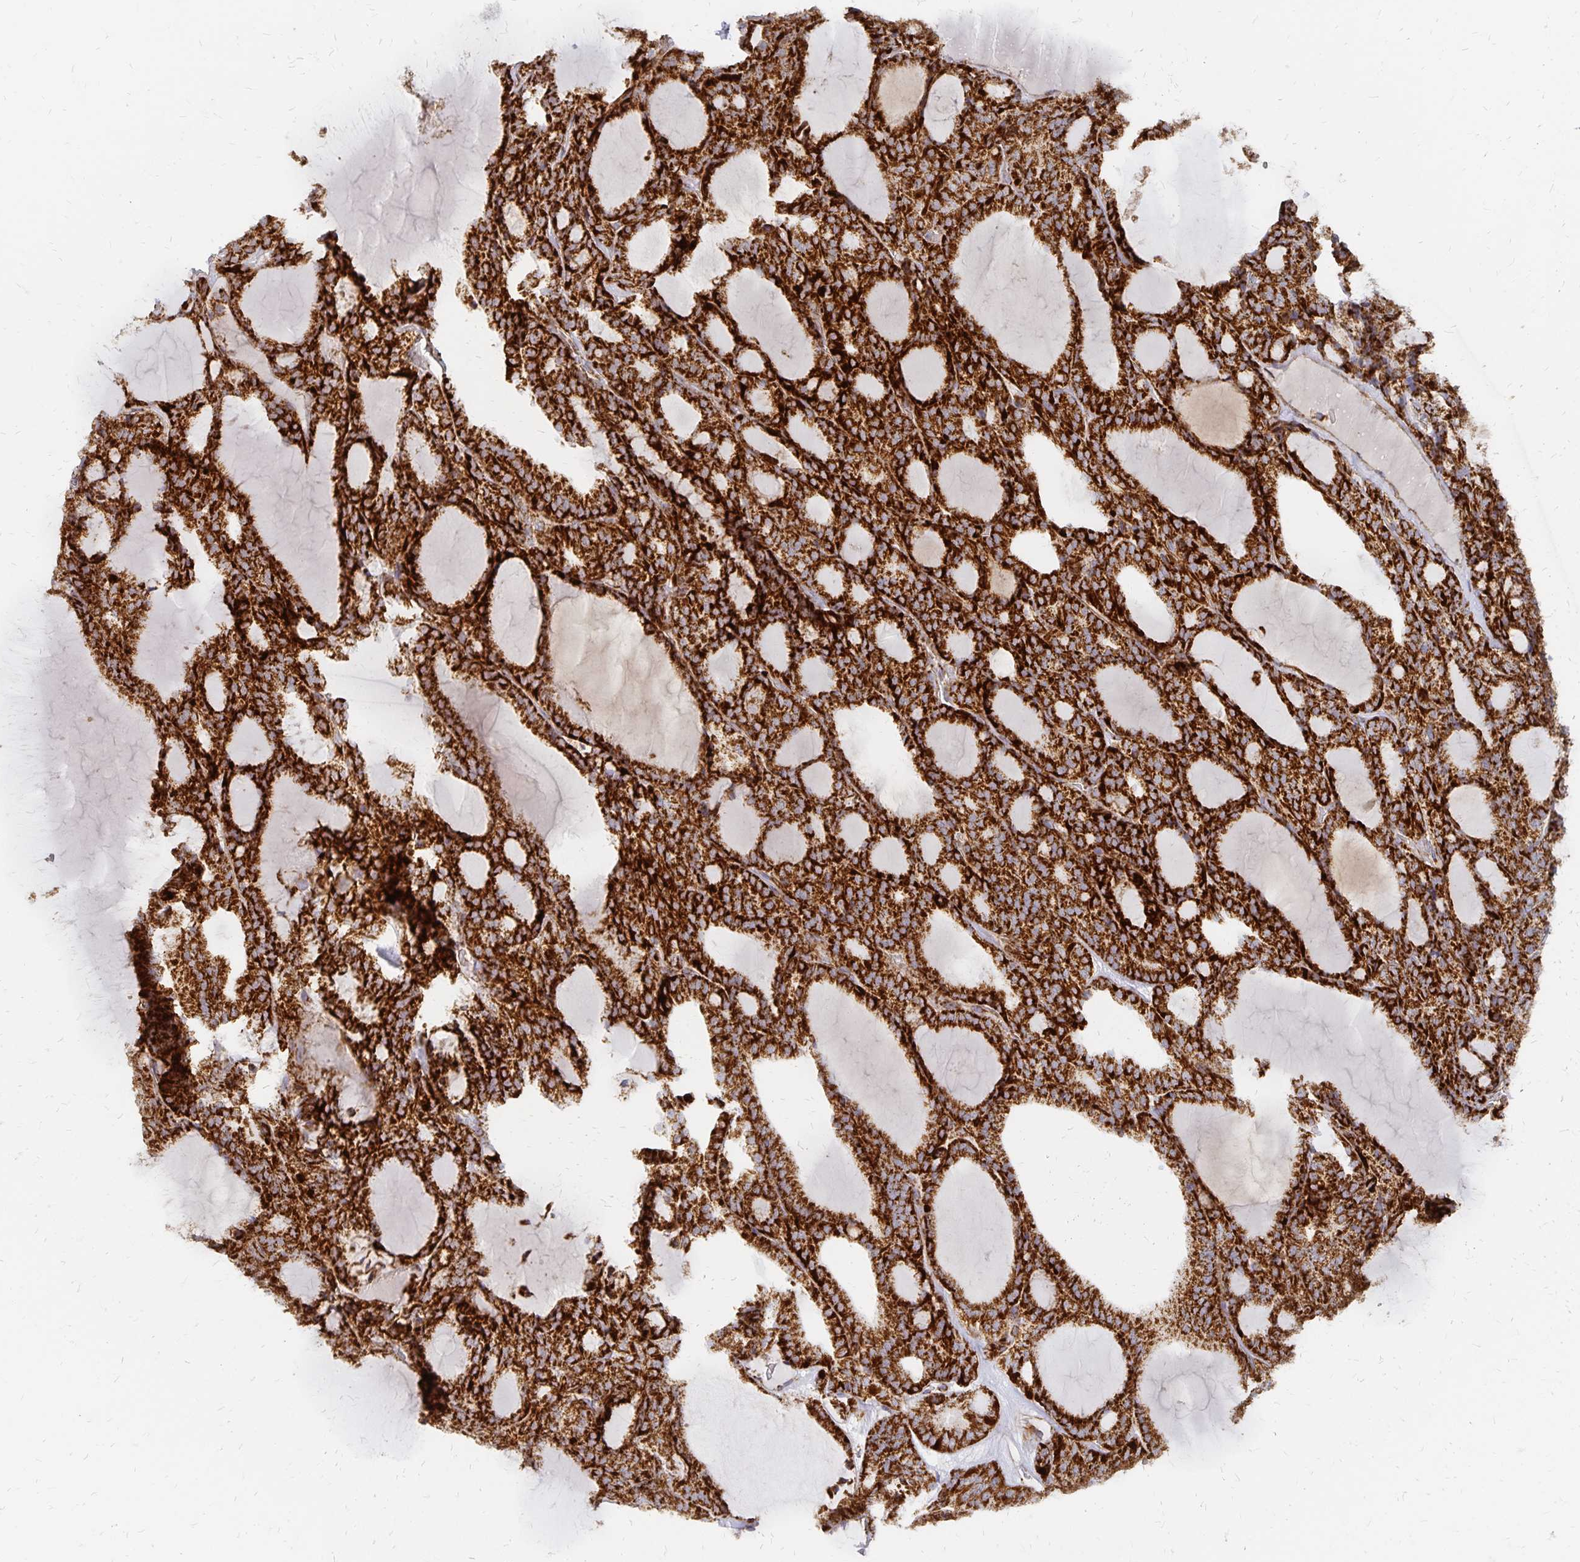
{"staining": {"intensity": "strong", "quantity": ">75%", "location": "cytoplasmic/membranous"}, "tissue": "thyroid cancer", "cell_type": "Tumor cells", "image_type": "cancer", "snomed": [{"axis": "morphology", "description": "Follicular adenoma carcinoma, NOS"}, {"axis": "topography", "description": "Thyroid gland"}], "caption": "There is high levels of strong cytoplasmic/membranous staining in tumor cells of follicular adenoma carcinoma (thyroid), as demonstrated by immunohistochemical staining (brown color).", "gene": "STOML2", "patient": {"sex": "male", "age": 74}}